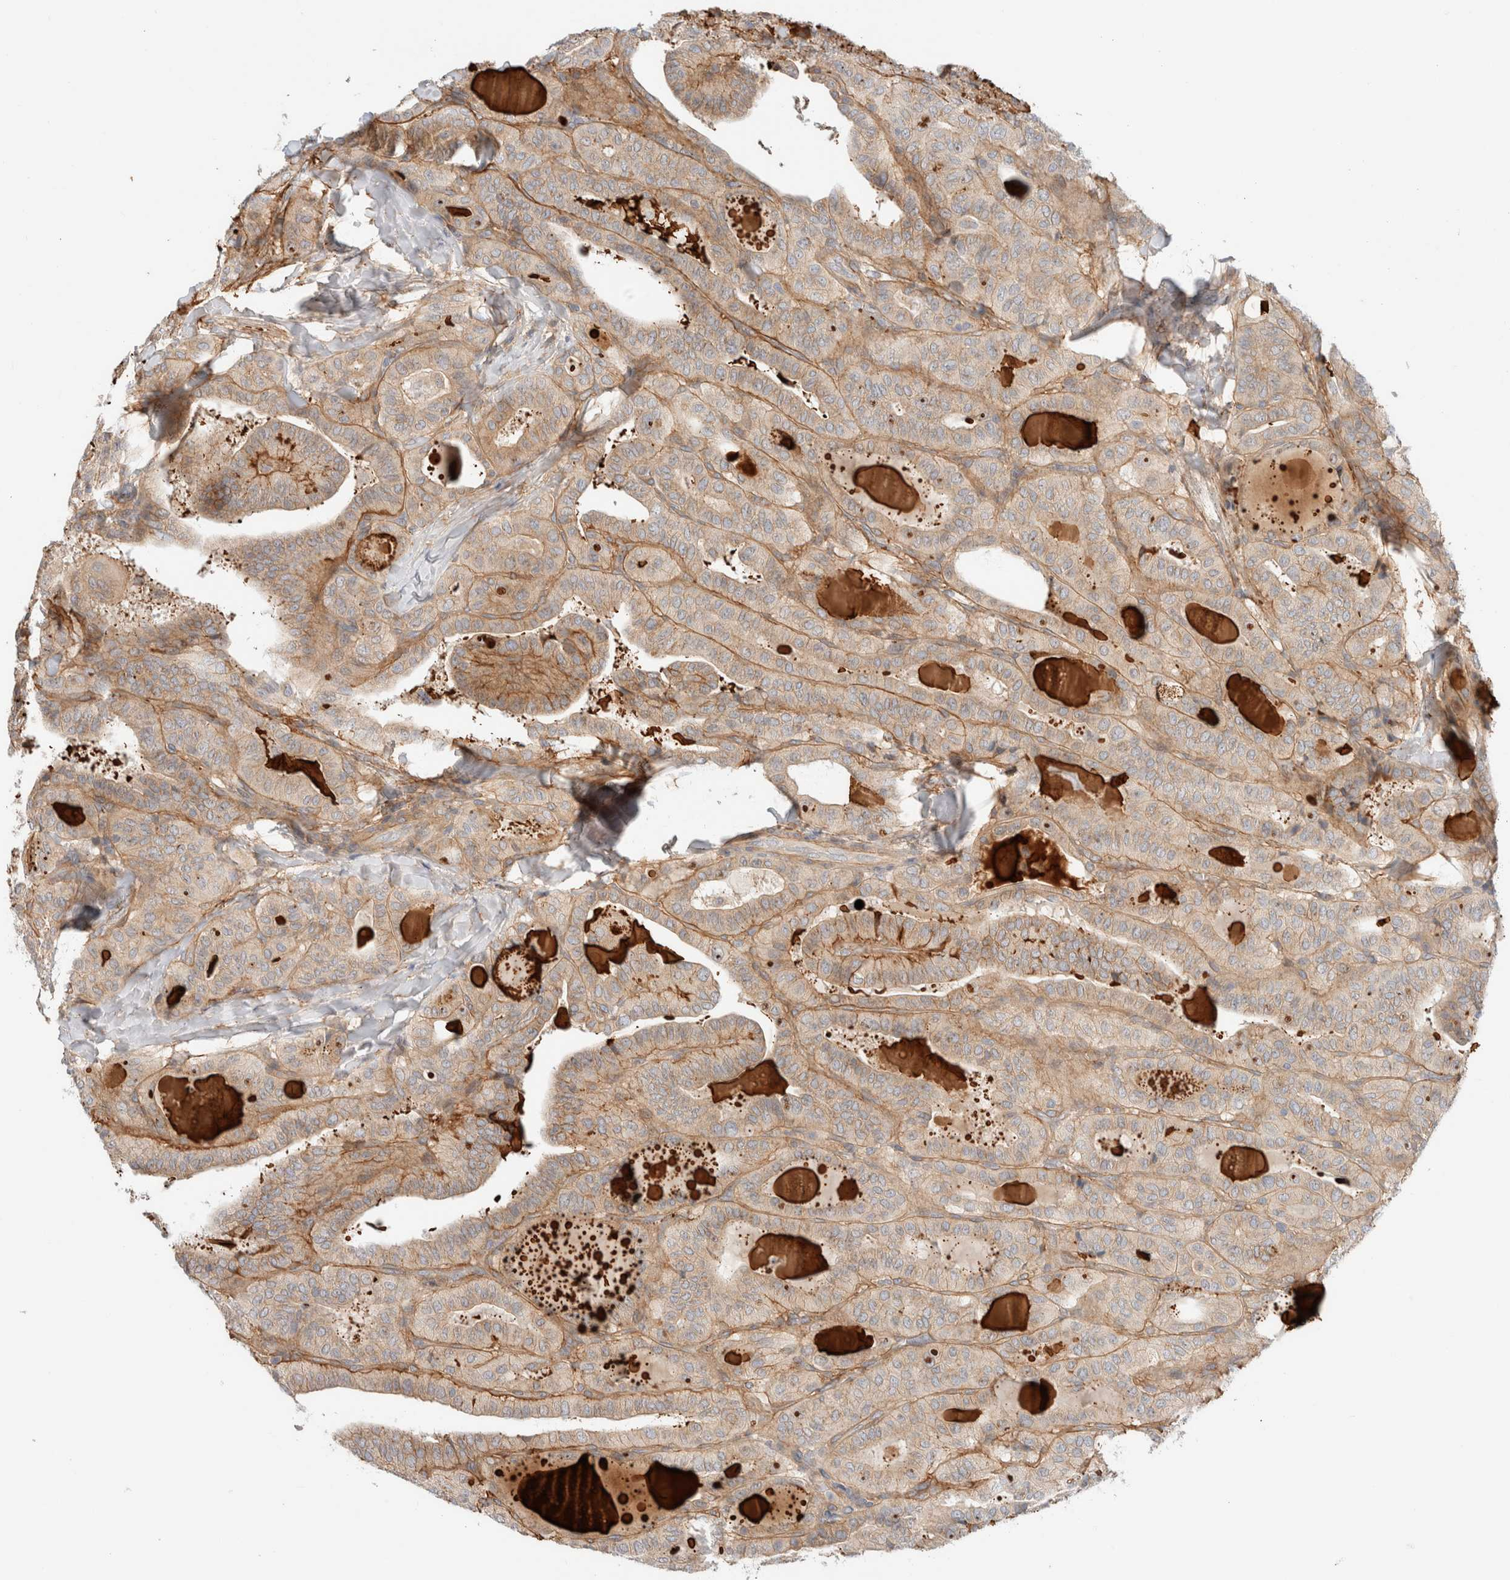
{"staining": {"intensity": "weak", "quantity": ">75%", "location": "cytoplasmic/membranous"}, "tissue": "thyroid cancer", "cell_type": "Tumor cells", "image_type": "cancer", "snomed": [{"axis": "morphology", "description": "Papillary adenocarcinoma, NOS"}, {"axis": "topography", "description": "Thyroid gland"}], "caption": "Thyroid papillary adenocarcinoma stained for a protein (brown) shows weak cytoplasmic/membranous positive expression in approximately >75% of tumor cells.", "gene": "MARK3", "patient": {"sex": "male", "age": 77}}